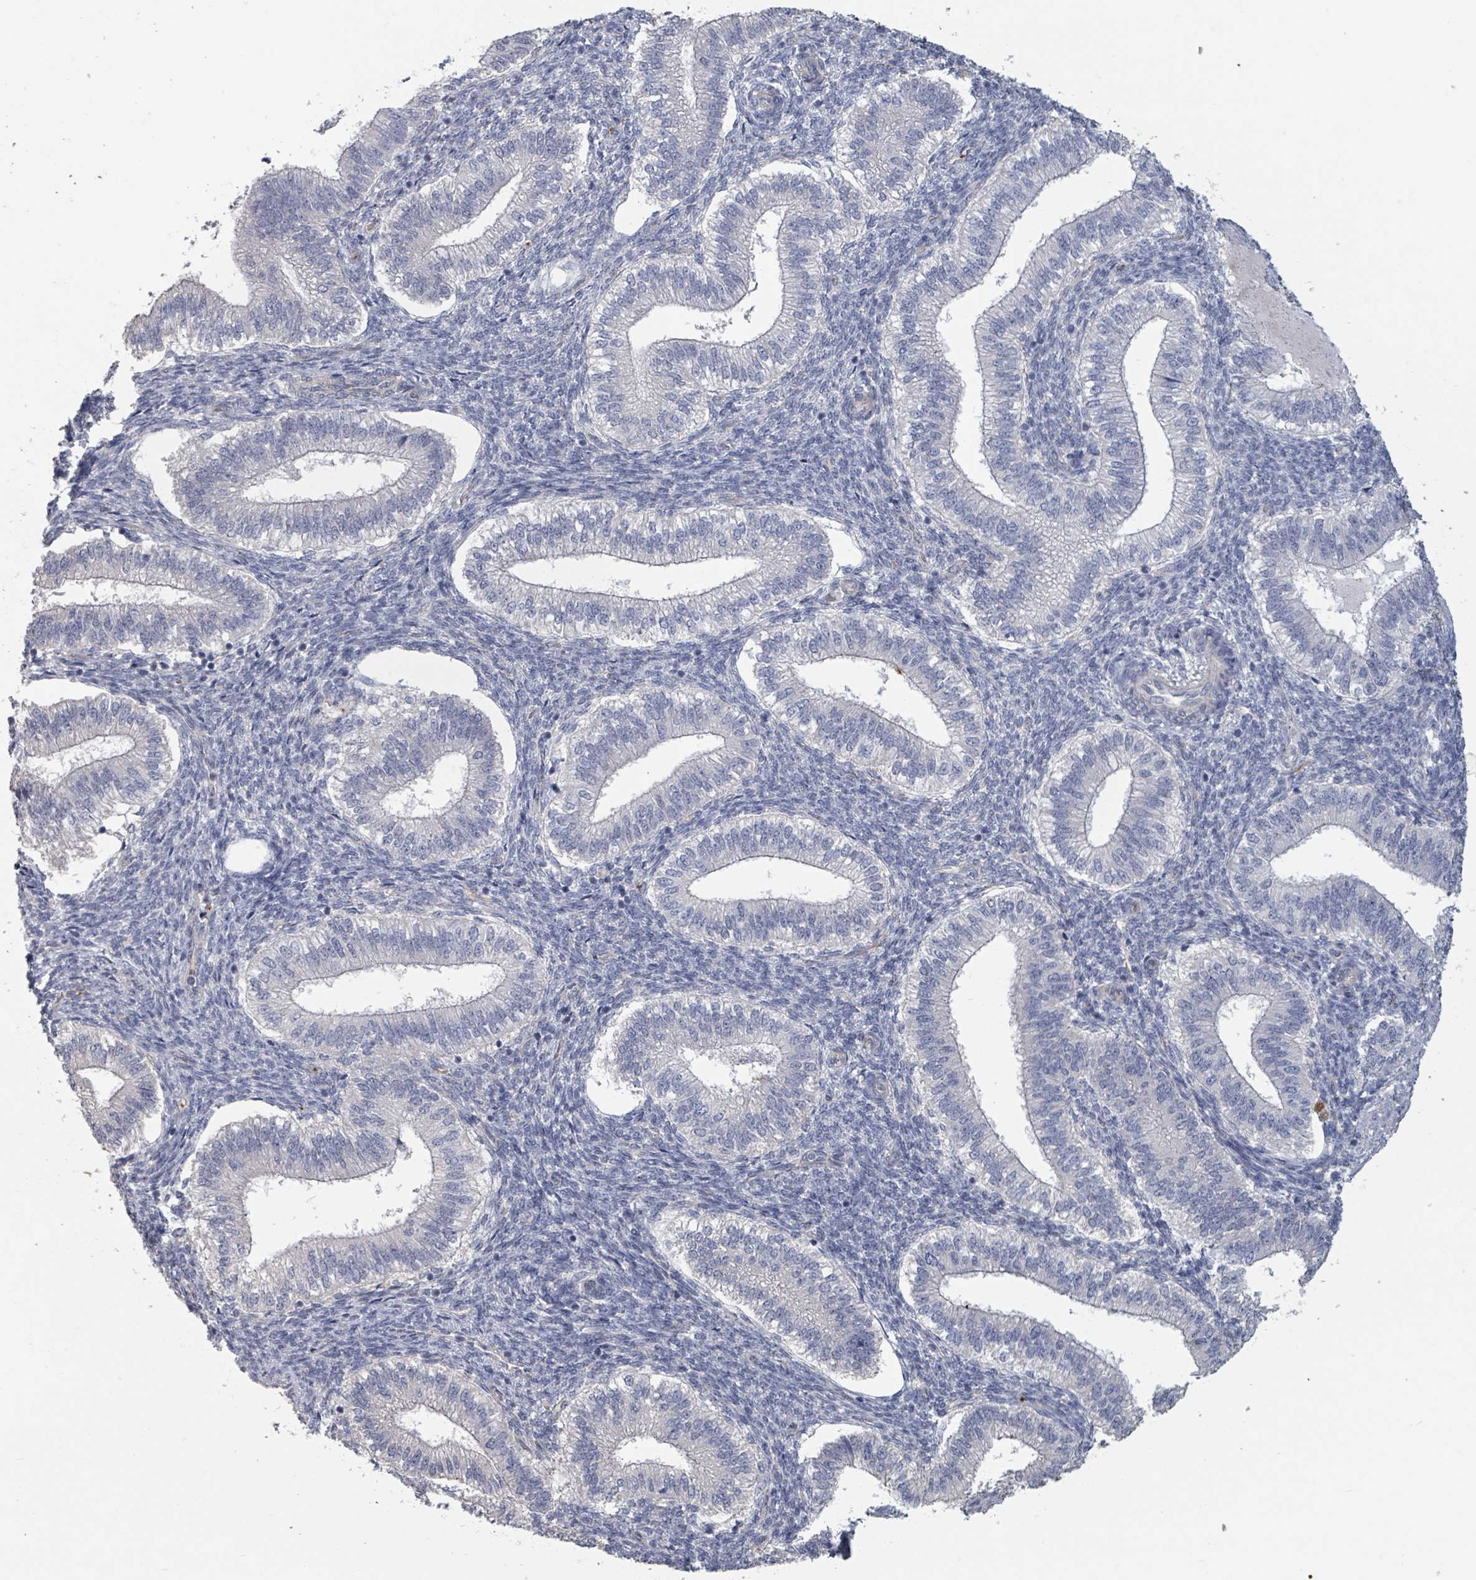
{"staining": {"intensity": "negative", "quantity": "none", "location": "none"}, "tissue": "endometrium", "cell_type": "Cells in endometrial stroma", "image_type": "normal", "snomed": [{"axis": "morphology", "description": "Normal tissue, NOS"}, {"axis": "topography", "description": "Endometrium"}], "caption": "This image is of unremarkable endometrium stained with IHC to label a protein in brown with the nuclei are counter-stained blue. There is no staining in cells in endometrial stroma. (DAB immunohistochemistry, high magnification).", "gene": "PLAUR", "patient": {"sex": "female", "age": 25}}